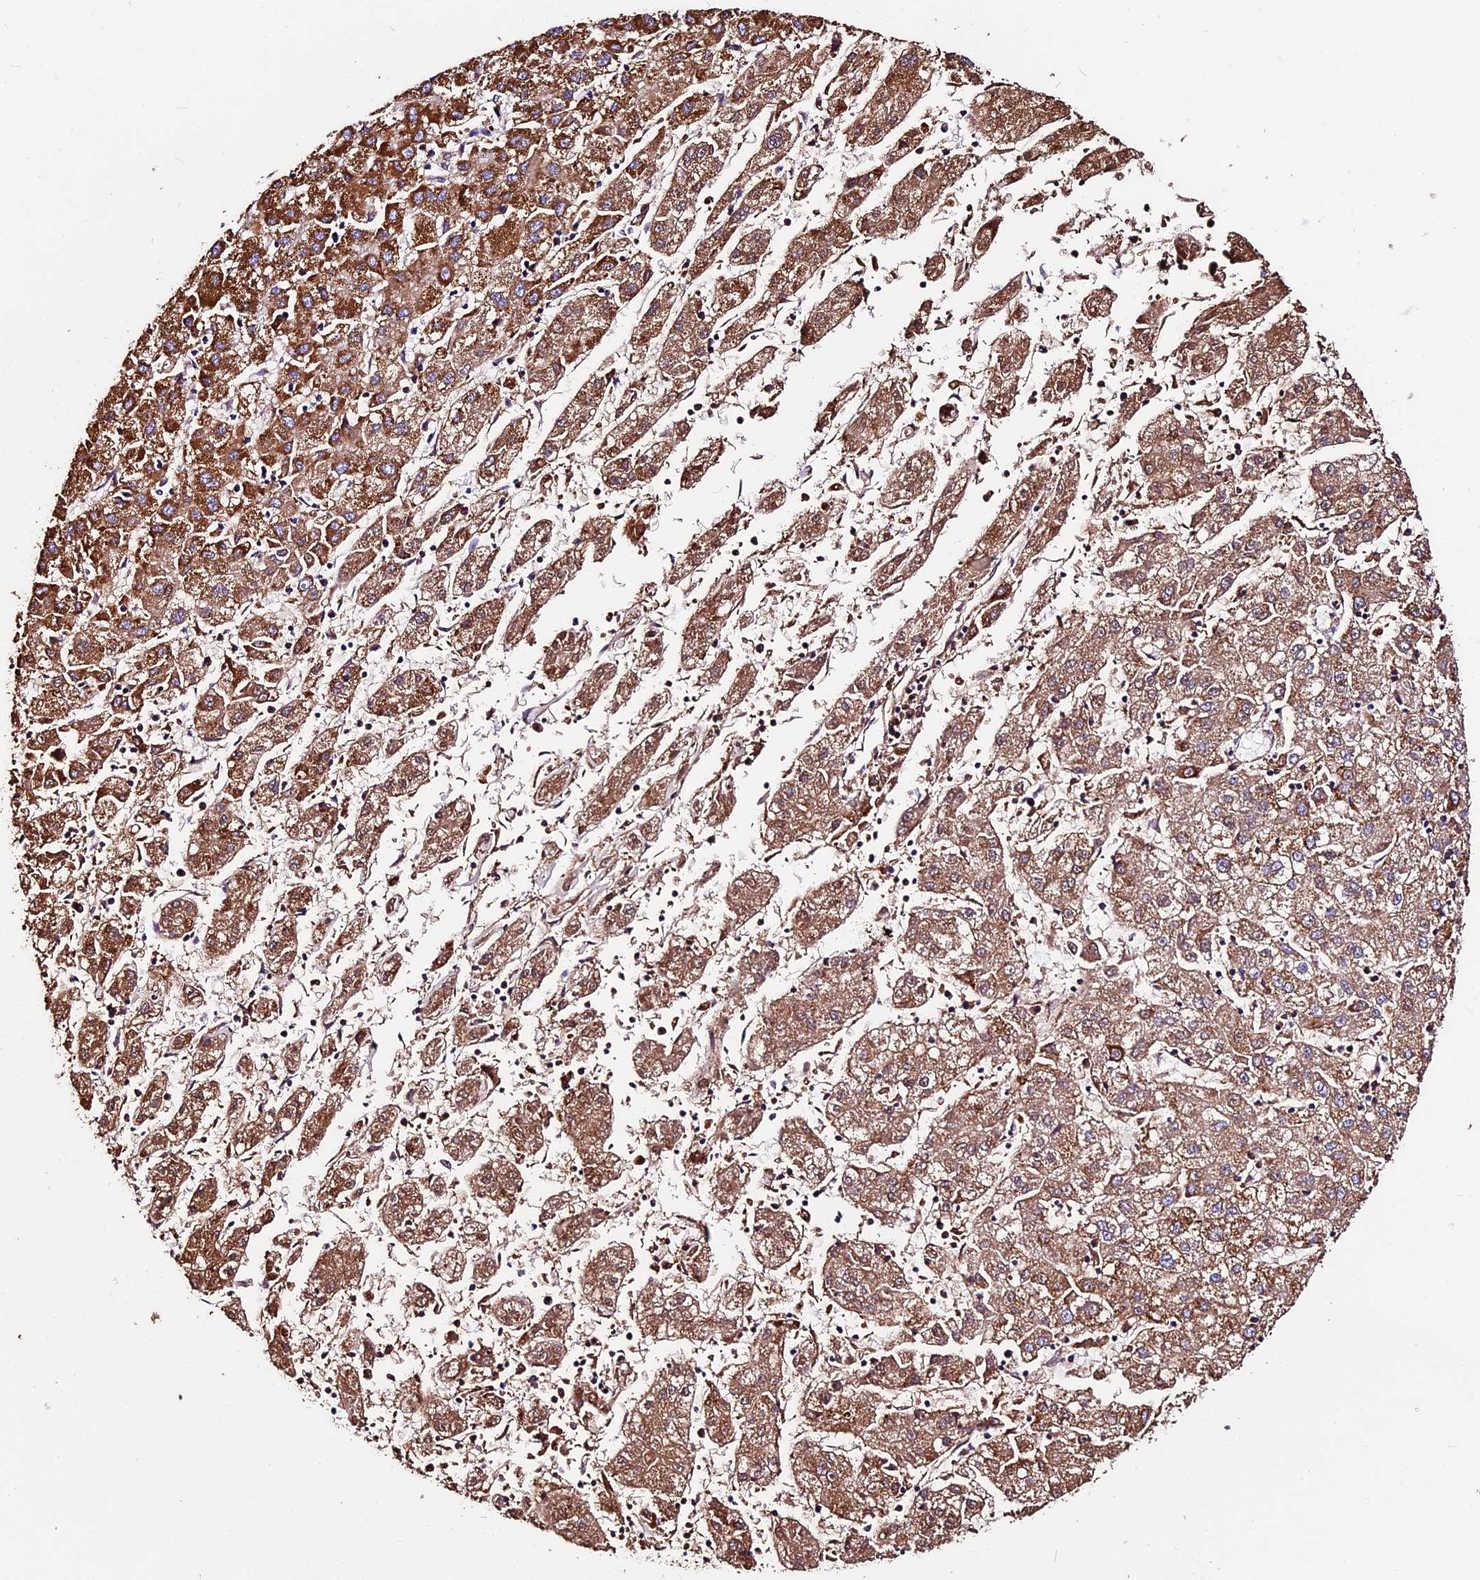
{"staining": {"intensity": "strong", "quantity": ">75%", "location": "cytoplasmic/membranous"}, "tissue": "liver cancer", "cell_type": "Tumor cells", "image_type": "cancer", "snomed": [{"axis": "morphology", "description": "Carcinoma, Hepatocellular, NOS"}, {"axis": "topography", "description": "Liver"}], "caption": "DAB (3,3'-diaminobenzidine) immunohistochemical staining of hepatocellular carcinoma (liver) reveals strong cytoplasmic/membranous protein expression in approximately >75% of tumor cells. The protein of interest is stained brown, and the nuclei are stained in blue (DAB IHC with brightfield microscopy, high magnification).", "gene": "DCAF5", "patient": {"sex": "male", "age": 72}}